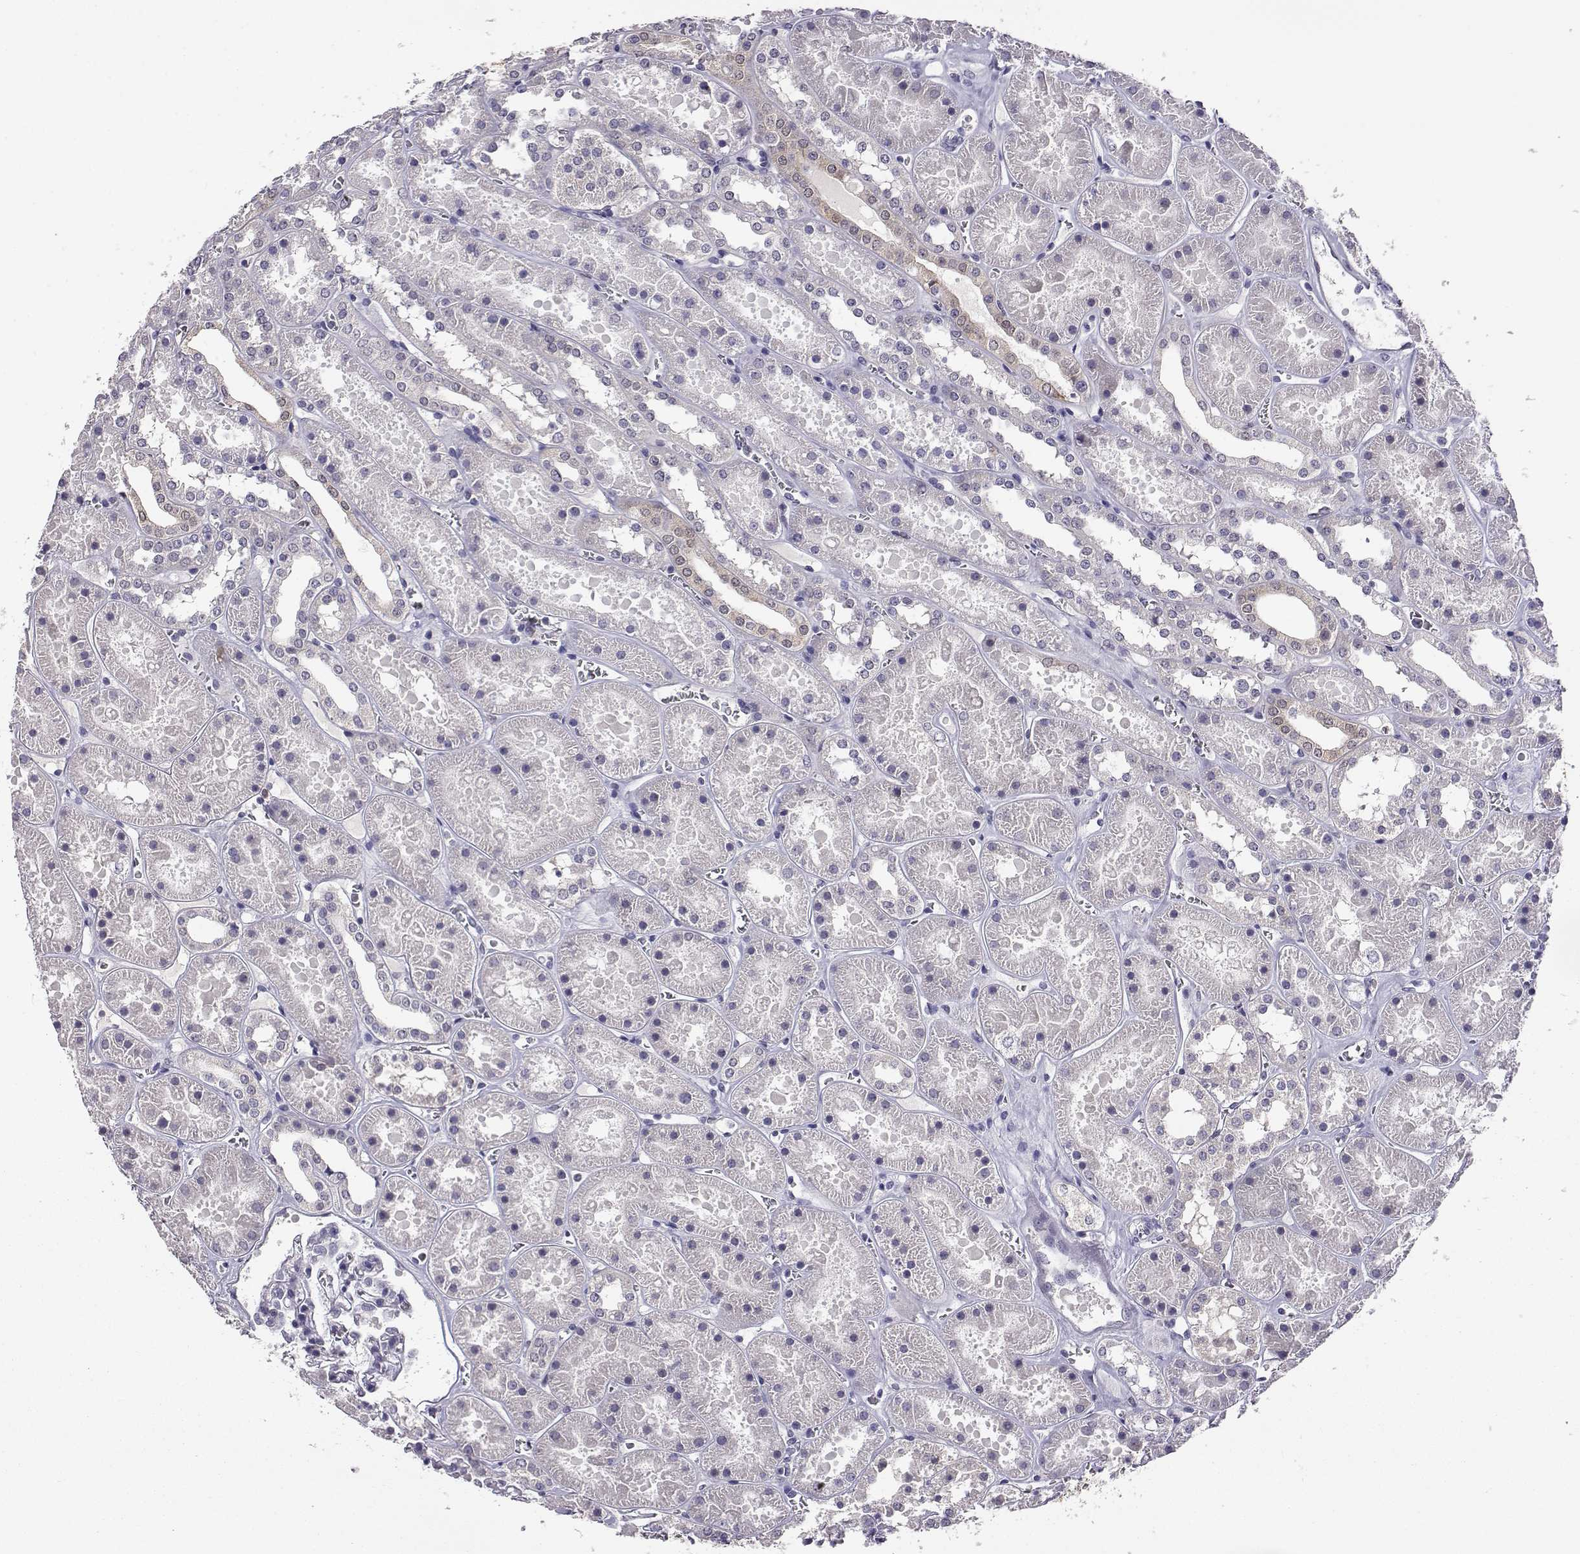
{"staining": {"intensity": "negative", "quantity": "none", "location": "none"}, "tissue": "kidney", "cell_type": "Cells in glomeruli", "image_type": "normal", "snomed": [{"axis": "morphology", "description": "Normal tissue, NOS"}, {"axis": "topography", "description": "Kidney"}], "caption": "This is a photomicrograph of immunohistochemistry staining of normal kidney, which shows no positivity in cells in glomeruli. Brightfield microscopy of IHC stained with DAB (3,3'-diaminobenzidine) (brown) and hematoxylin (blue), captured at high magnification.", "gene": "AKR1B1", "patient": {"sex": "female", "age": 41}}